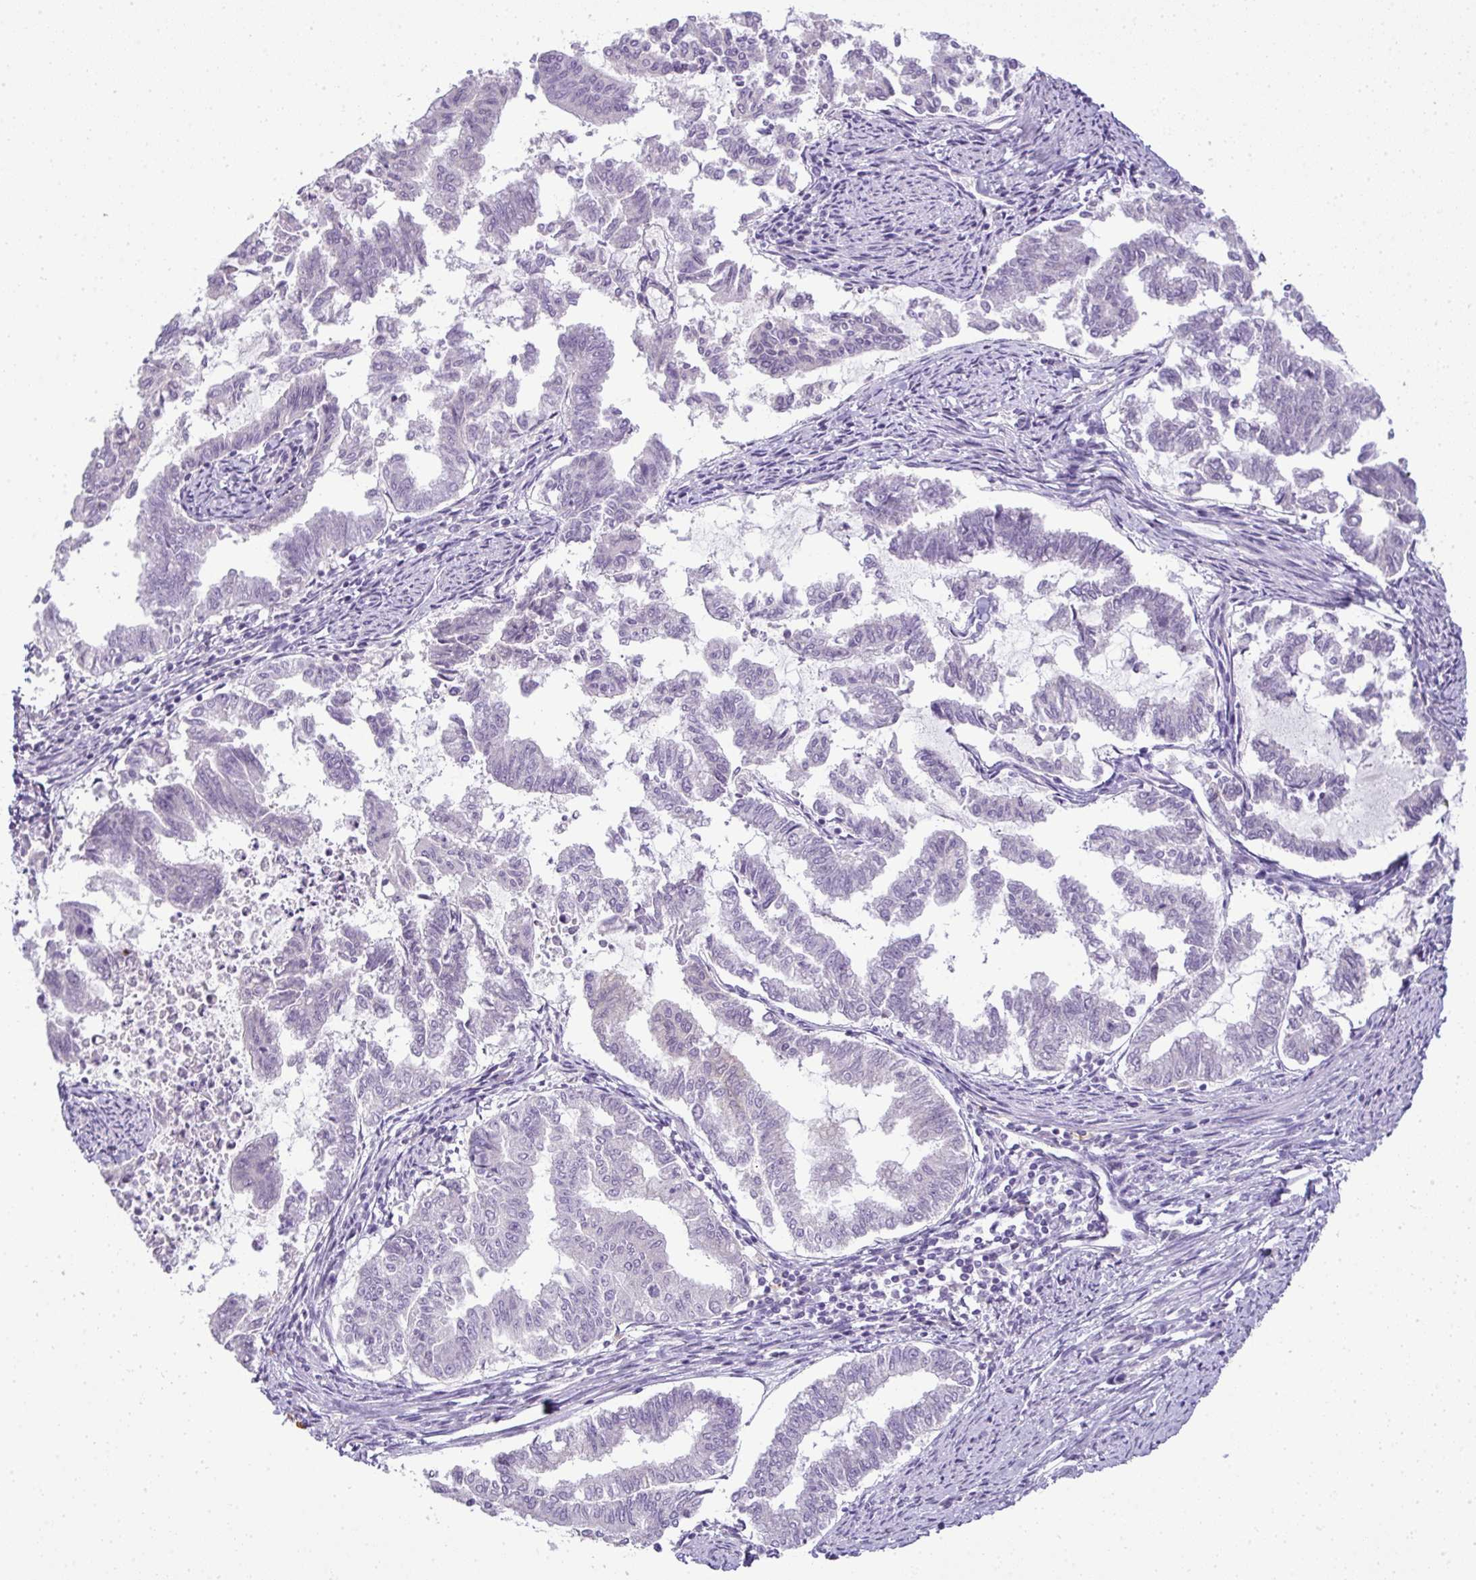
{"staining": {"intensity": "negative", "quantity": "none", "location": "none"}, "tissue": "endometrial cancer", "cell_type": "Tumor cells", "image_type": "cancer", "snomed": [{"axis": "morphology", "description": "Adenocarcinoma, NOS"}, {"axis": "topography", "description": "Endometrium"}], "caption": "This image is of endometrial cancer stained with immunohistochemistry to label a protein in brown with the nuclei are counter-stained blue. There is no positivity in tumor cells. (DAB (3,3'-diaminobenzidine) IHC visualized using brightfield microscopy, high magnification).", "gene": "CMPK1", "patient": {"sex": "female", "age": 79}}